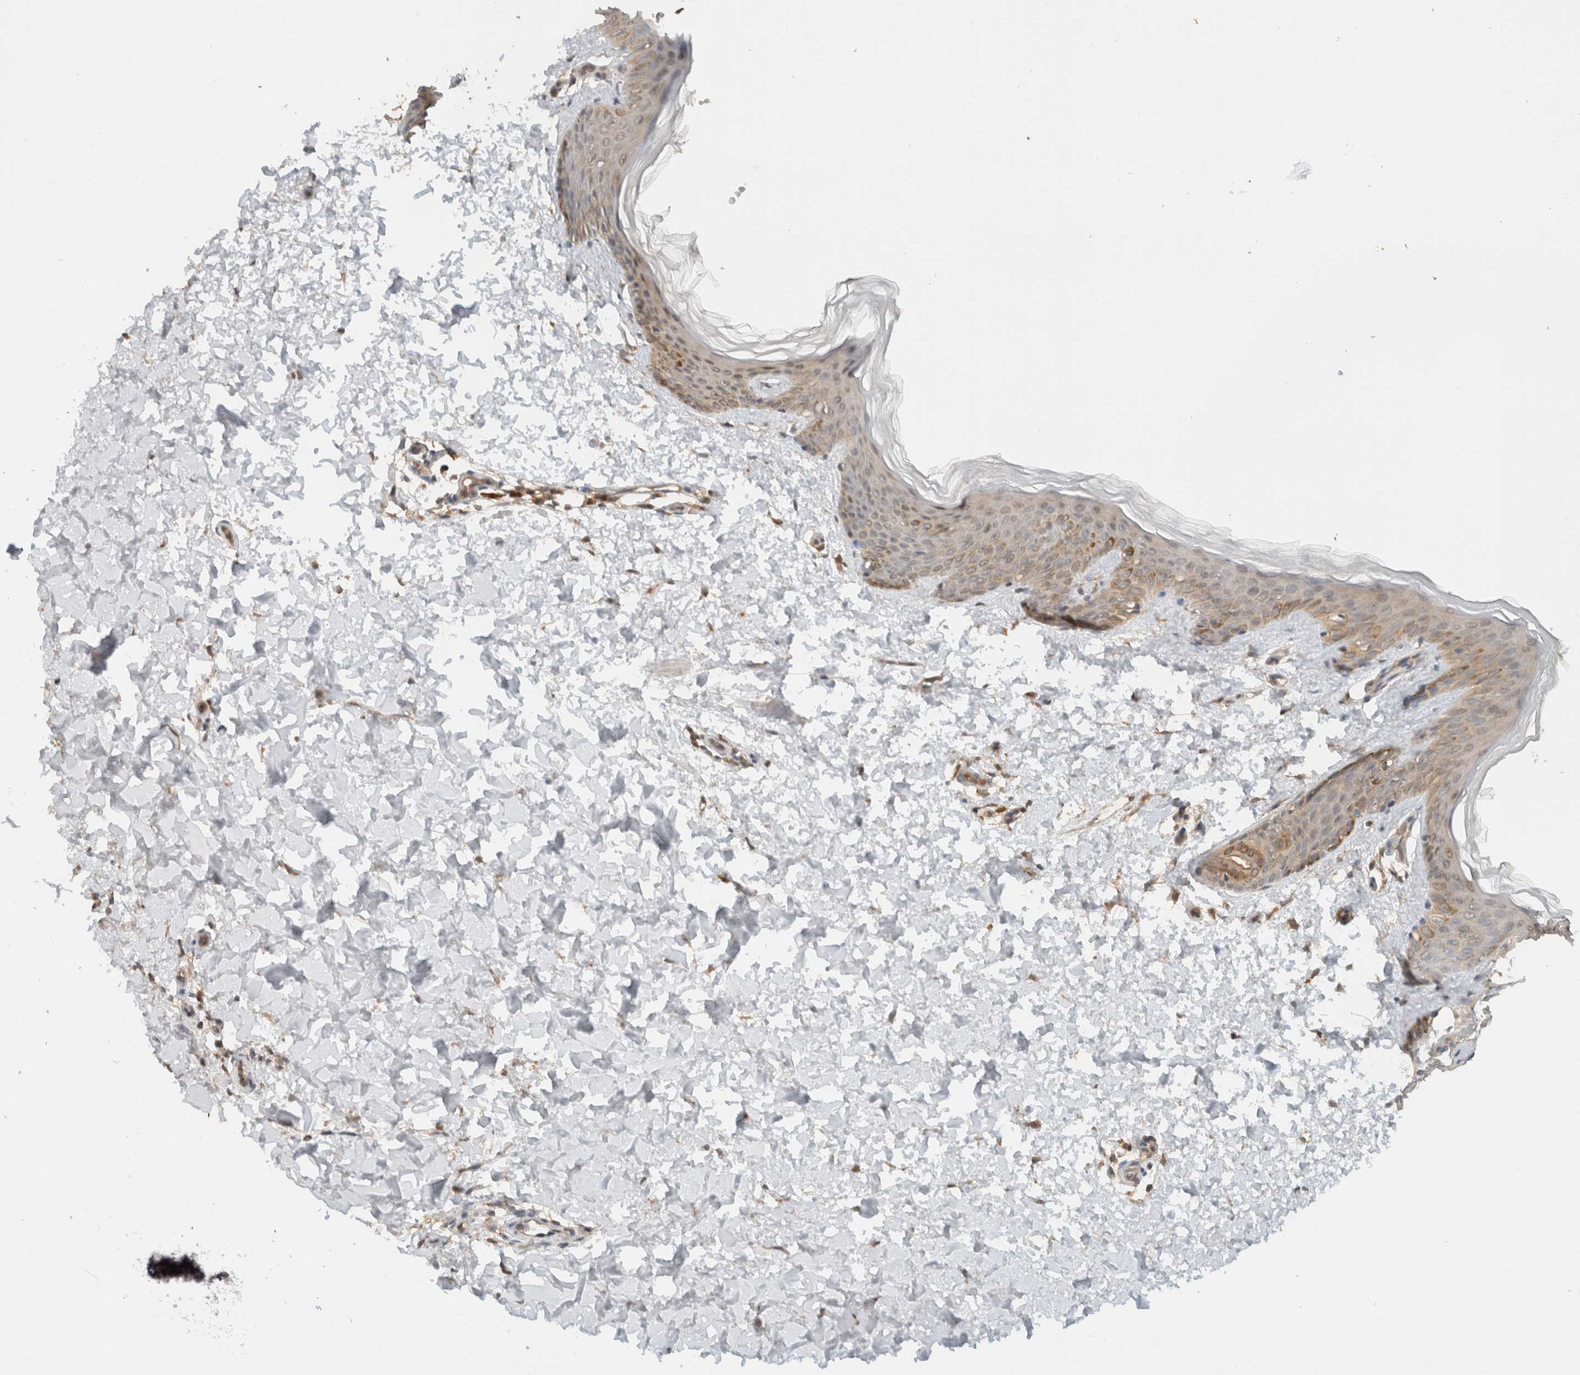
{"staining": {"intensity": "moderate", "quantity": ">75%", "location": "cytoplasmic/membranous,nuclear"}, "tissue": "skin", "cell_type": "Fibroblasts", "image_type": "normal", "snomed": [{"axis": "morphology", "description": "Normal tissue, NOS"}, {"axis": "morphology", "description": "Neoplasm, benign, NOS"}, {"axis": "topography", "description": "Skin"}, {"axis": "topography", "description": "Soft tissue"}], "caption": "Immunohistochemistry of normal human skin exhibits medium levels of moderate cytoplasmic/membranous,nuclear staining in about >75% of fibroblasts.", "gene": "ARFGEF2", "patient": {"sex": "male", "age": 26}}